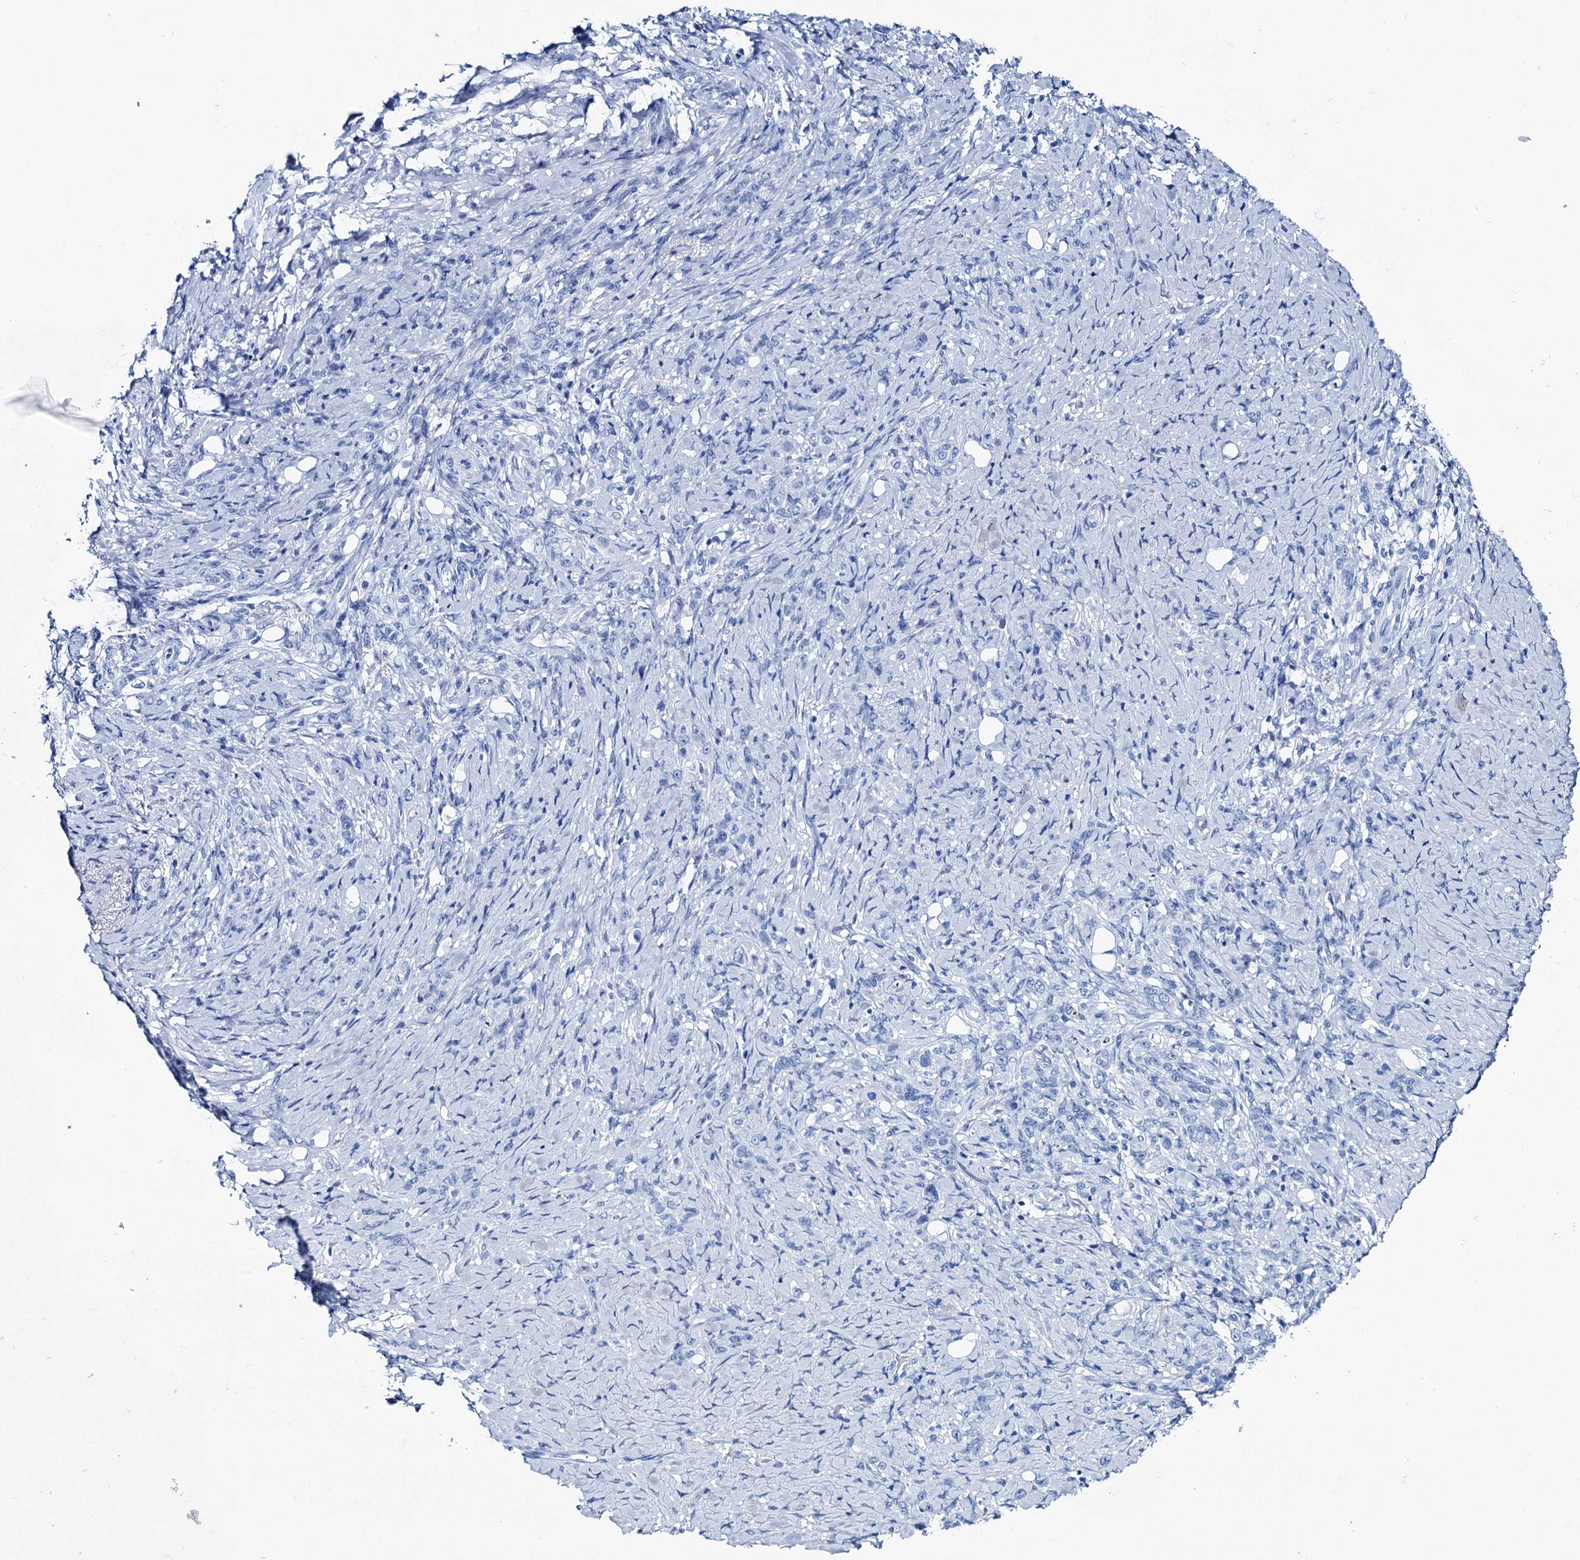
{"staining": {"intensity": "negative", "quantity": "none", "location": "none"}, "tissue": "stomach cancer", "cell_type": "Tumor cells", "image_type": "cancer", "snomed": [{"axis": "morphology", "description": "Adenocarcinoma, NOS"}, {"axis": "topography", "description": "Stomach"}], "caption": "The micrograph shows no staining of tumor cells in stomach cancer.", "gene": "BRINP1", "patient": {"sex": "female", "age": 79}}